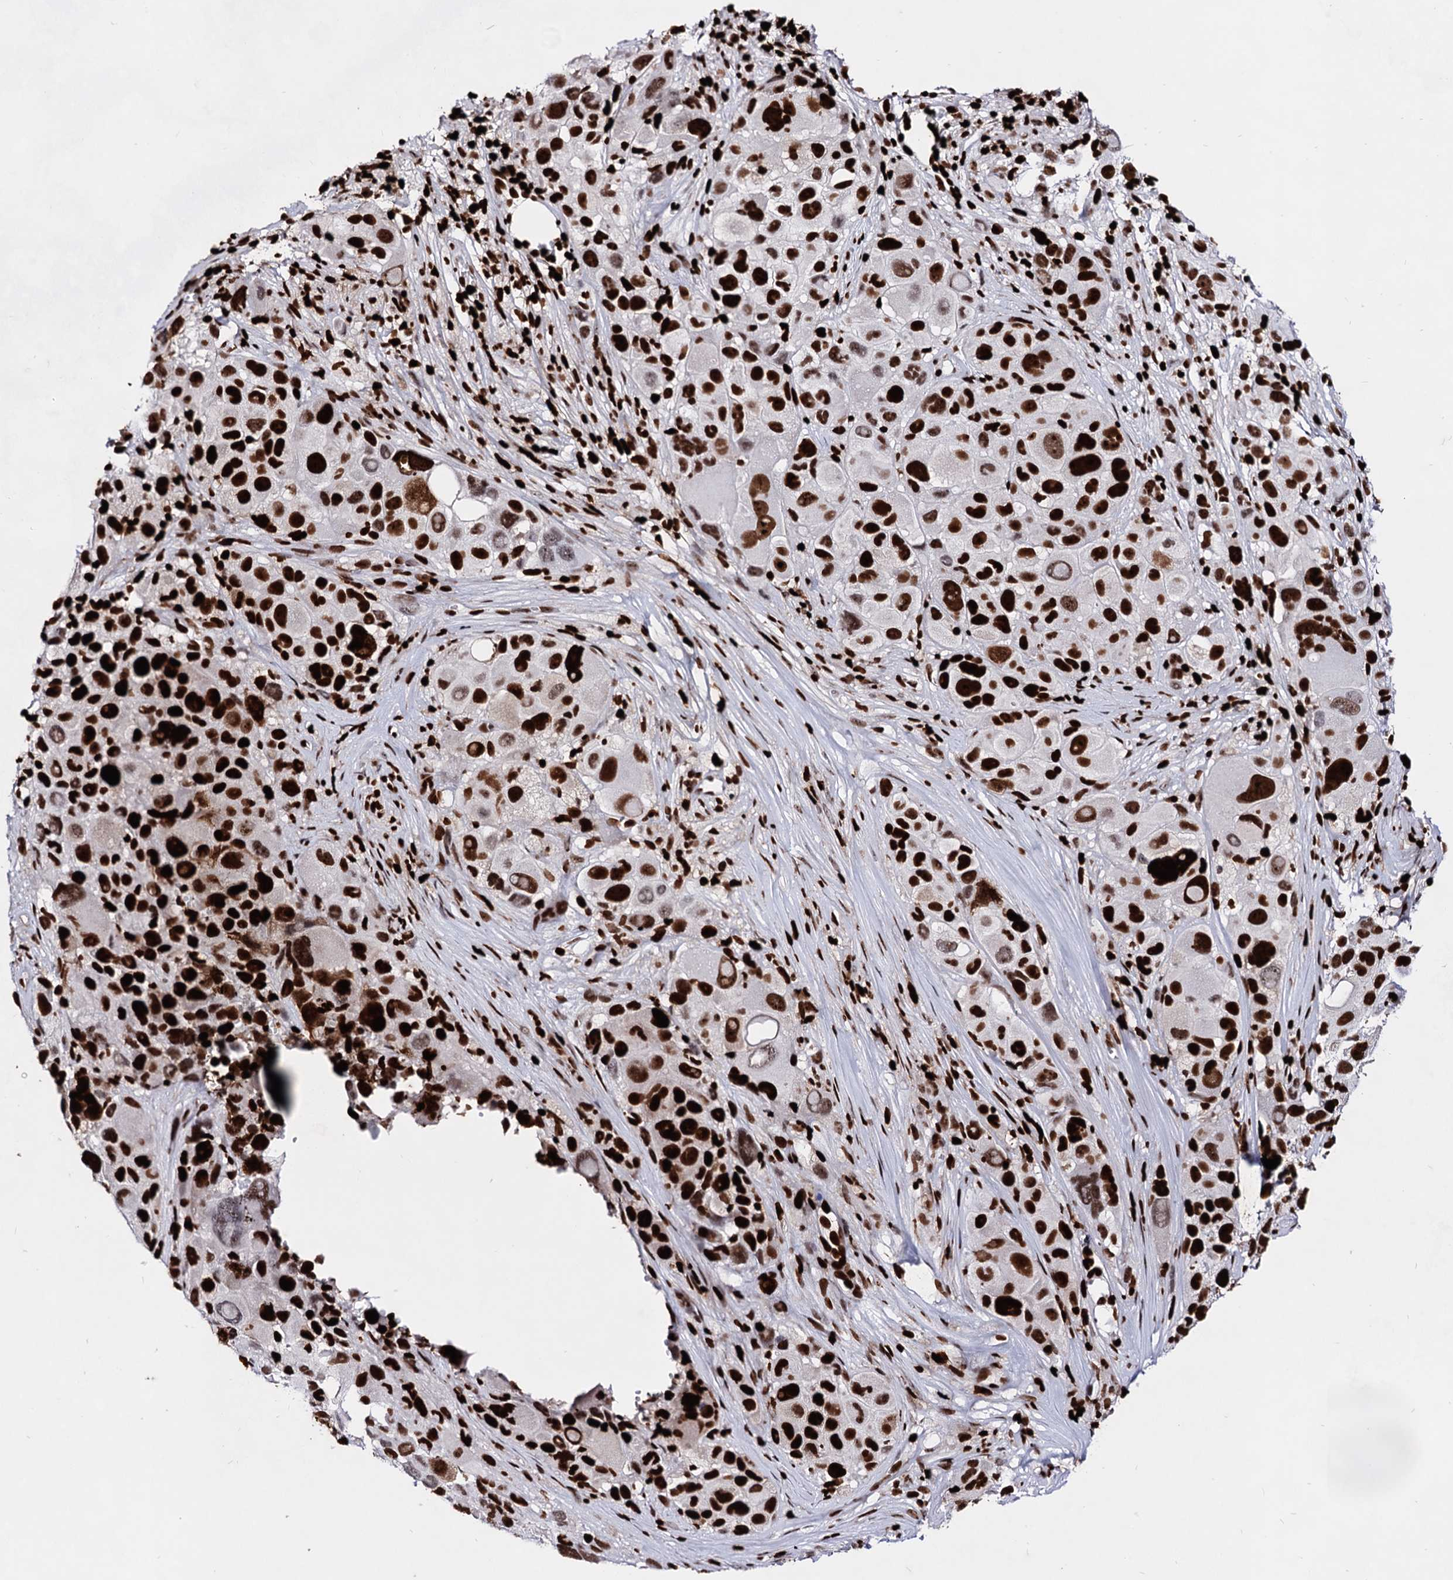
{"staining": {"intensity": "strong", "quantity": ">75%", "location": "nuclear"}, "tissue": "melanoma", "cell_type": "Tumor cells", "image_type": "cancer", "snomed": [{"axis": "morphology", "description": "Malignant melanoma, NOS"}, {"axis": "topography", "description": "Skin of trunk"}], "caption": "A micrograph of melanoma stained for a protein shows strong nuclear brown staining in tumor cells.", "gene": "HMGB2", "patient": {"sex": "male", "age": 71}}